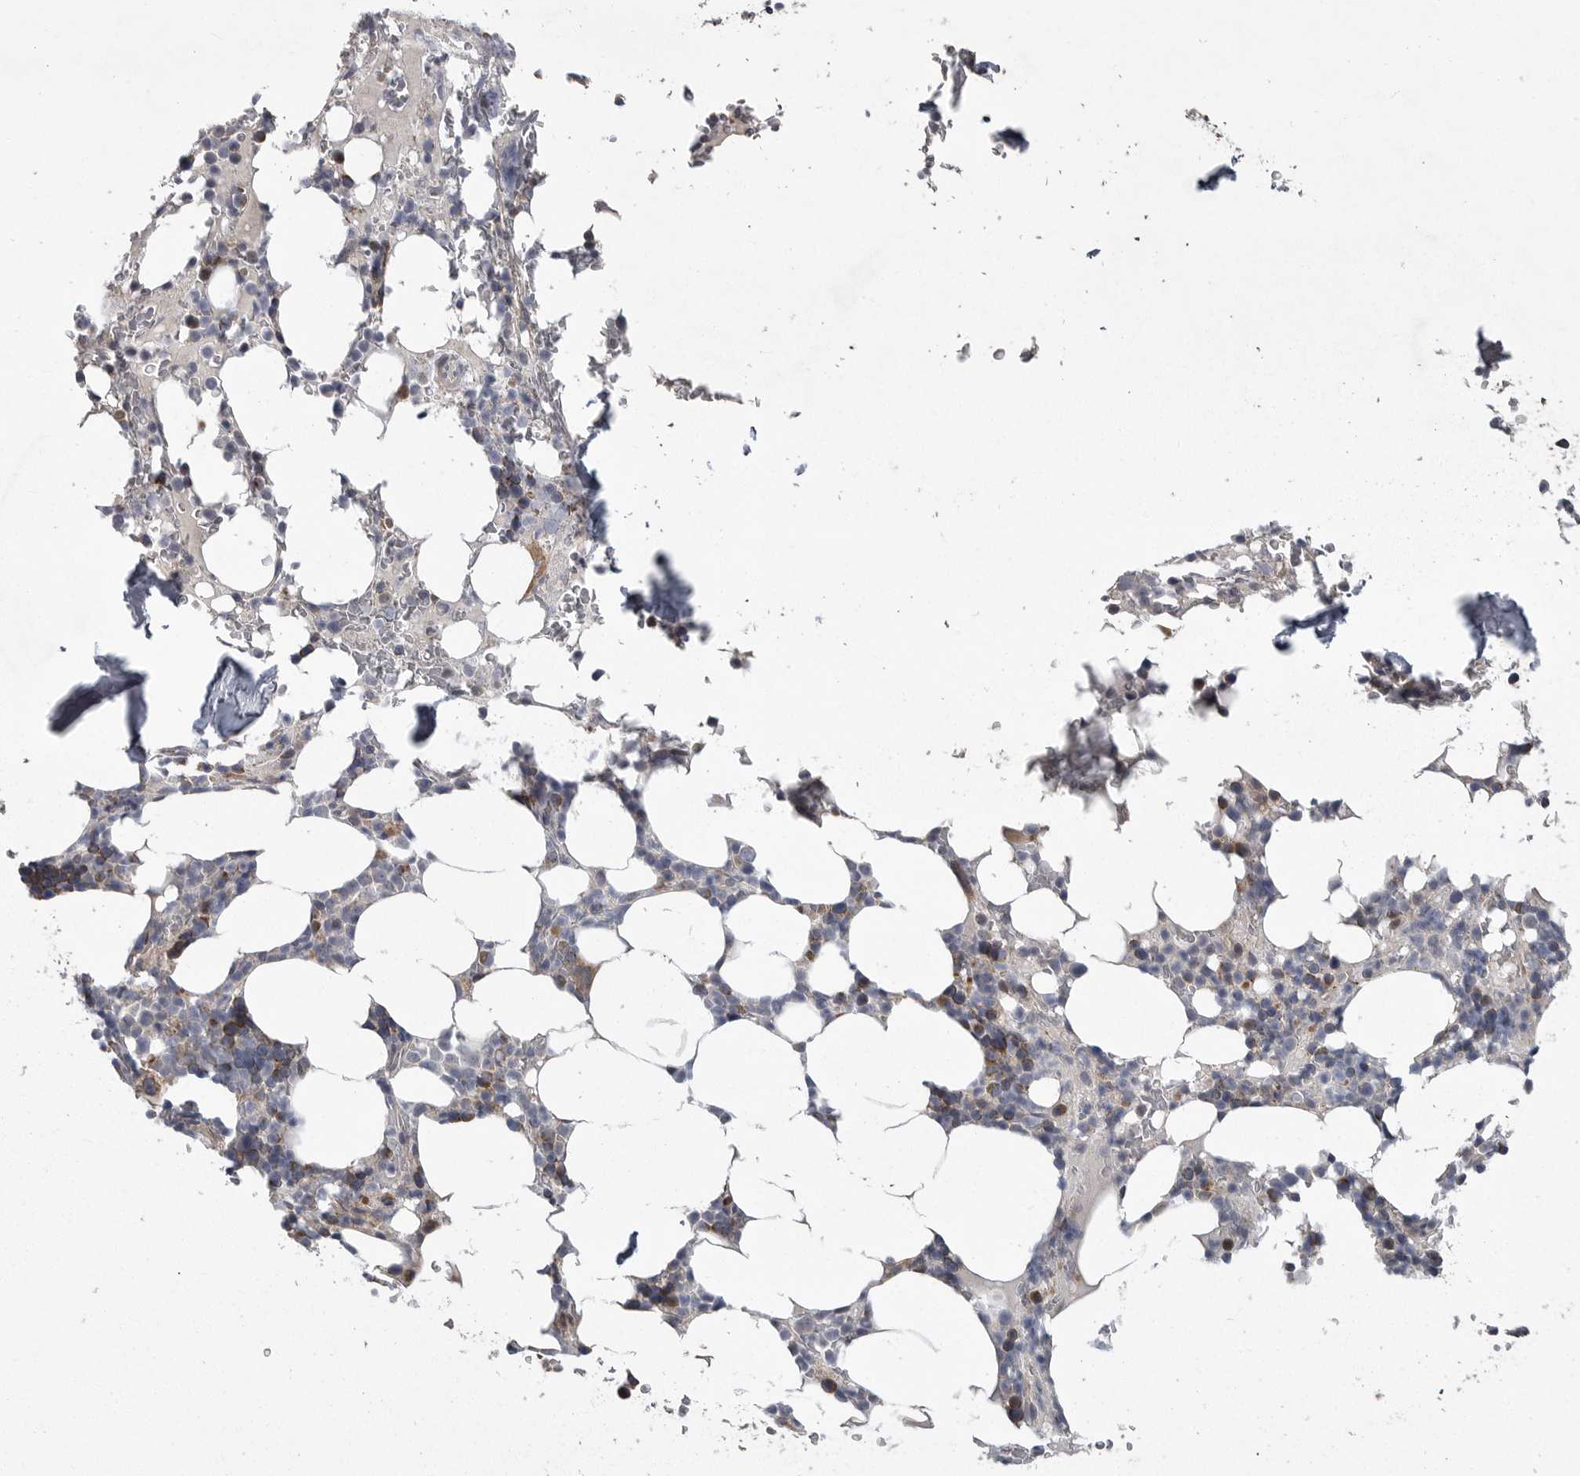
{"staining": {"intensity": "moderate", "quantity": "<25%", "location": "cytoplasmic/membranous"}, "tissue": "bone marrow", "cell_type": "Hematopoietic cells", "image_type": "normal", "snomed": [{"axis": "morphology", "description": "Normal tissue, NOS"}, {"axis": "topography", "description": "Bone marrow"}], "caption": "Human bone marrow stained for a protein (brown) exhibits moderate cytoplasmic/membranous positive positivity in approximately <25% of hematopoietic cells.", "gene": "CRP", "patient": {"sex": "male", "age": 58}}